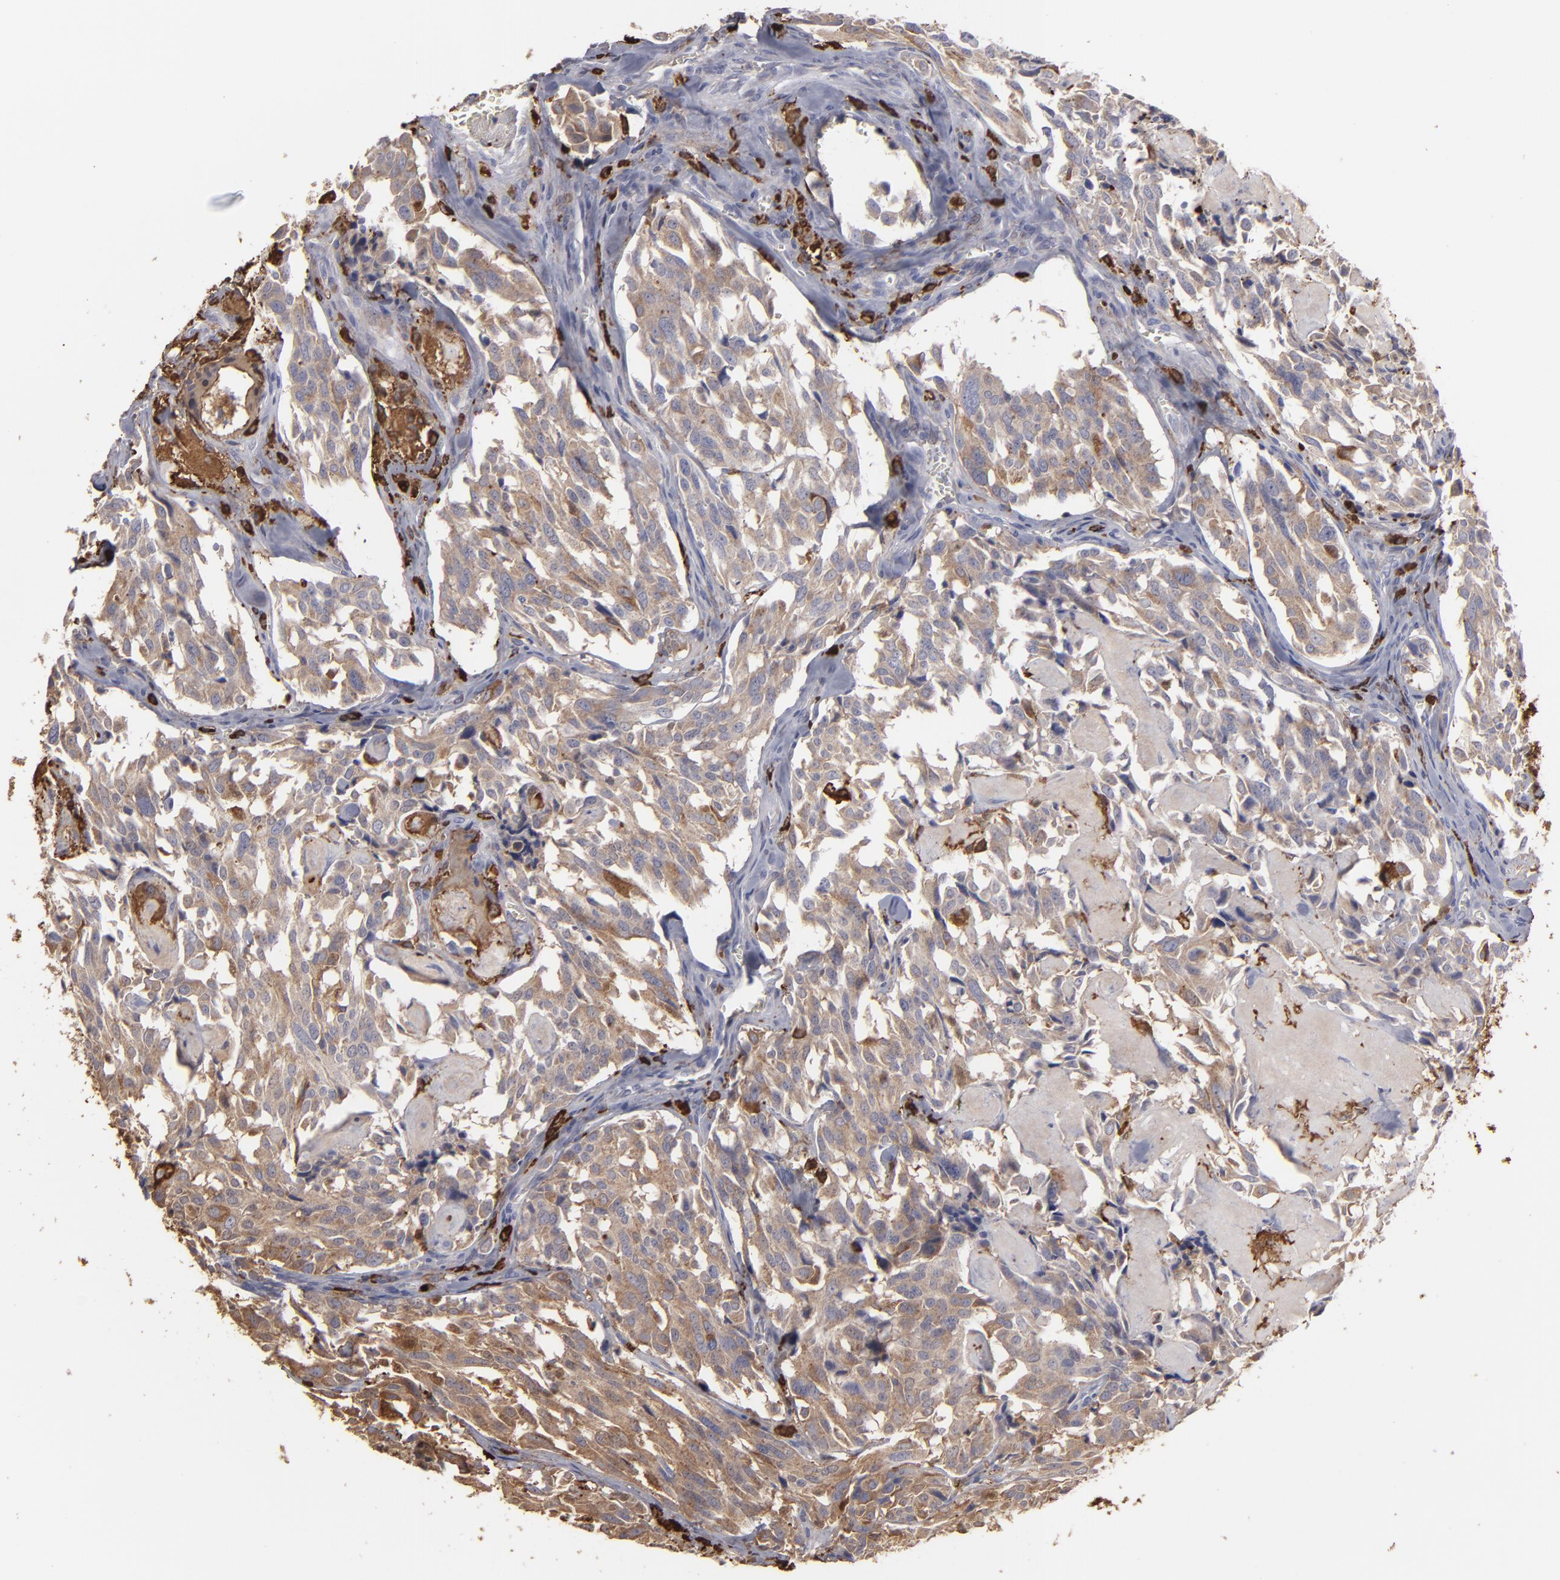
{"staining": {"intensity": "moderate", "quantity": ">75%", "location": "cytoplasmic/membranous"}, "tissue": "thyroid cancer", "cell_type": "Tumor cells", "image_type": "cancer", "snomed": [{"axis": "morphology", "description": "Carcinoma, NOS"}, {"axis": "morphology", "description": "Carcinoid, malignant, NOS"}, {"axis": "topography", "description": "Thyroid gland"}], "caption": "IHC histopathology image of neoplastic tissue: human thyroid cancer (carcinoma) stained using immunohistochemistry (IHC) demonstrates medium levels of moderate protein expression localized specifically in the cytoplasmic/membranous of tumor cells, appearing as a cytoplasmic/membranous brown color.", "gene": "ODC1", "patient": {"sex": "male", "age": 33}}